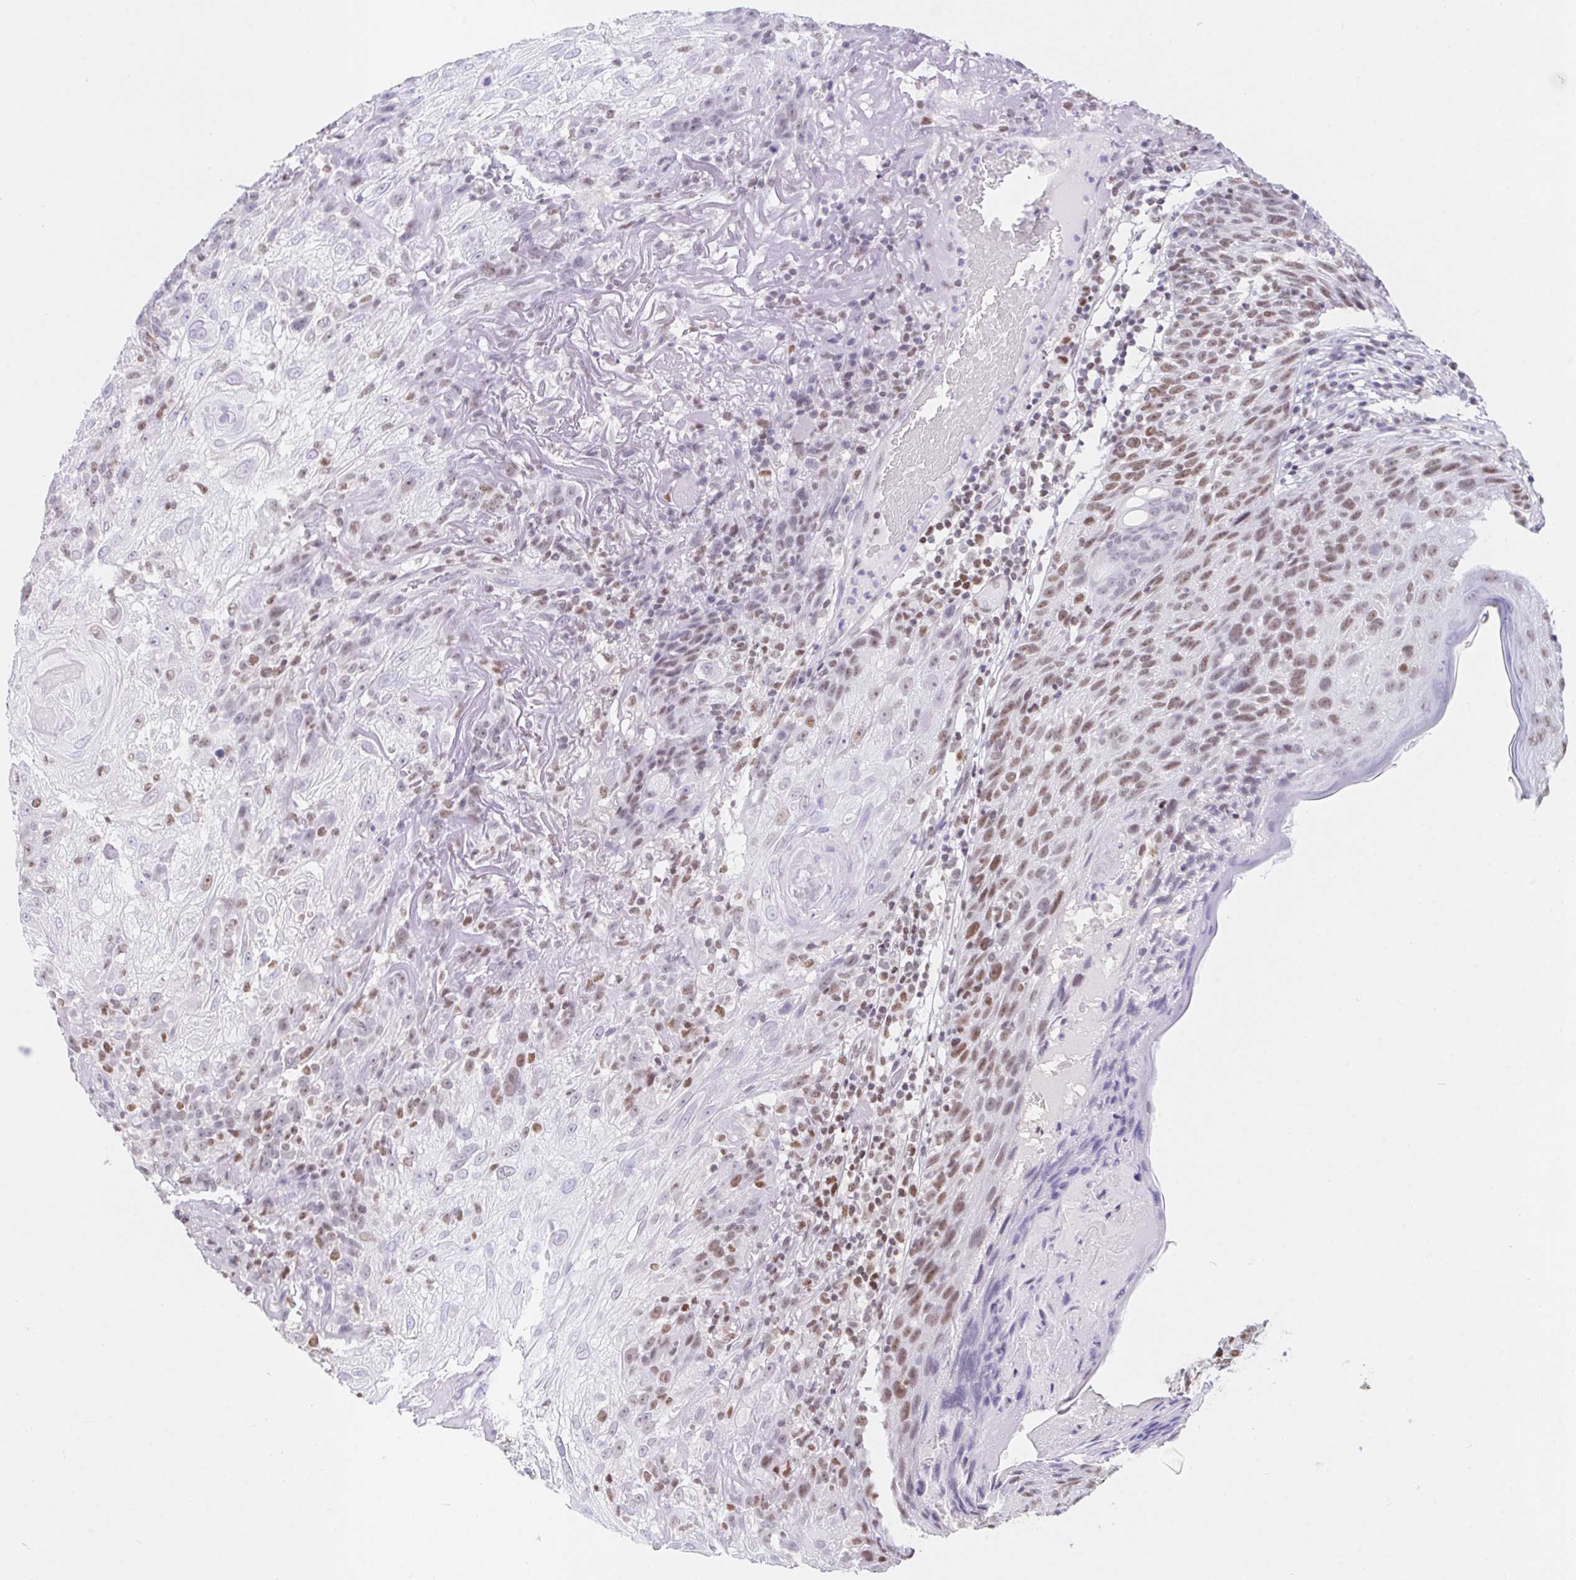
{"staining": {"intensity": "moderate", "quantity": "<25%", "location": "nuclear"}, "tissue": "skin cancer", "cell_type": "Tumor cells", "image_type": "cancer", "snomed": [{"axis": "morphology", "description": "Normal tissue, NOS"}, {"axis": "morphology", "description": "Squamous cell carcinoma, NOS"}, {"axis": "topography", "description": "Skin"}], "caption": "Skin cancer stained for a protein reveals moderate nuclear positivity in tumor cells.", "gene": "POLD3", "patient": {"sex": "female", "age": 83}}